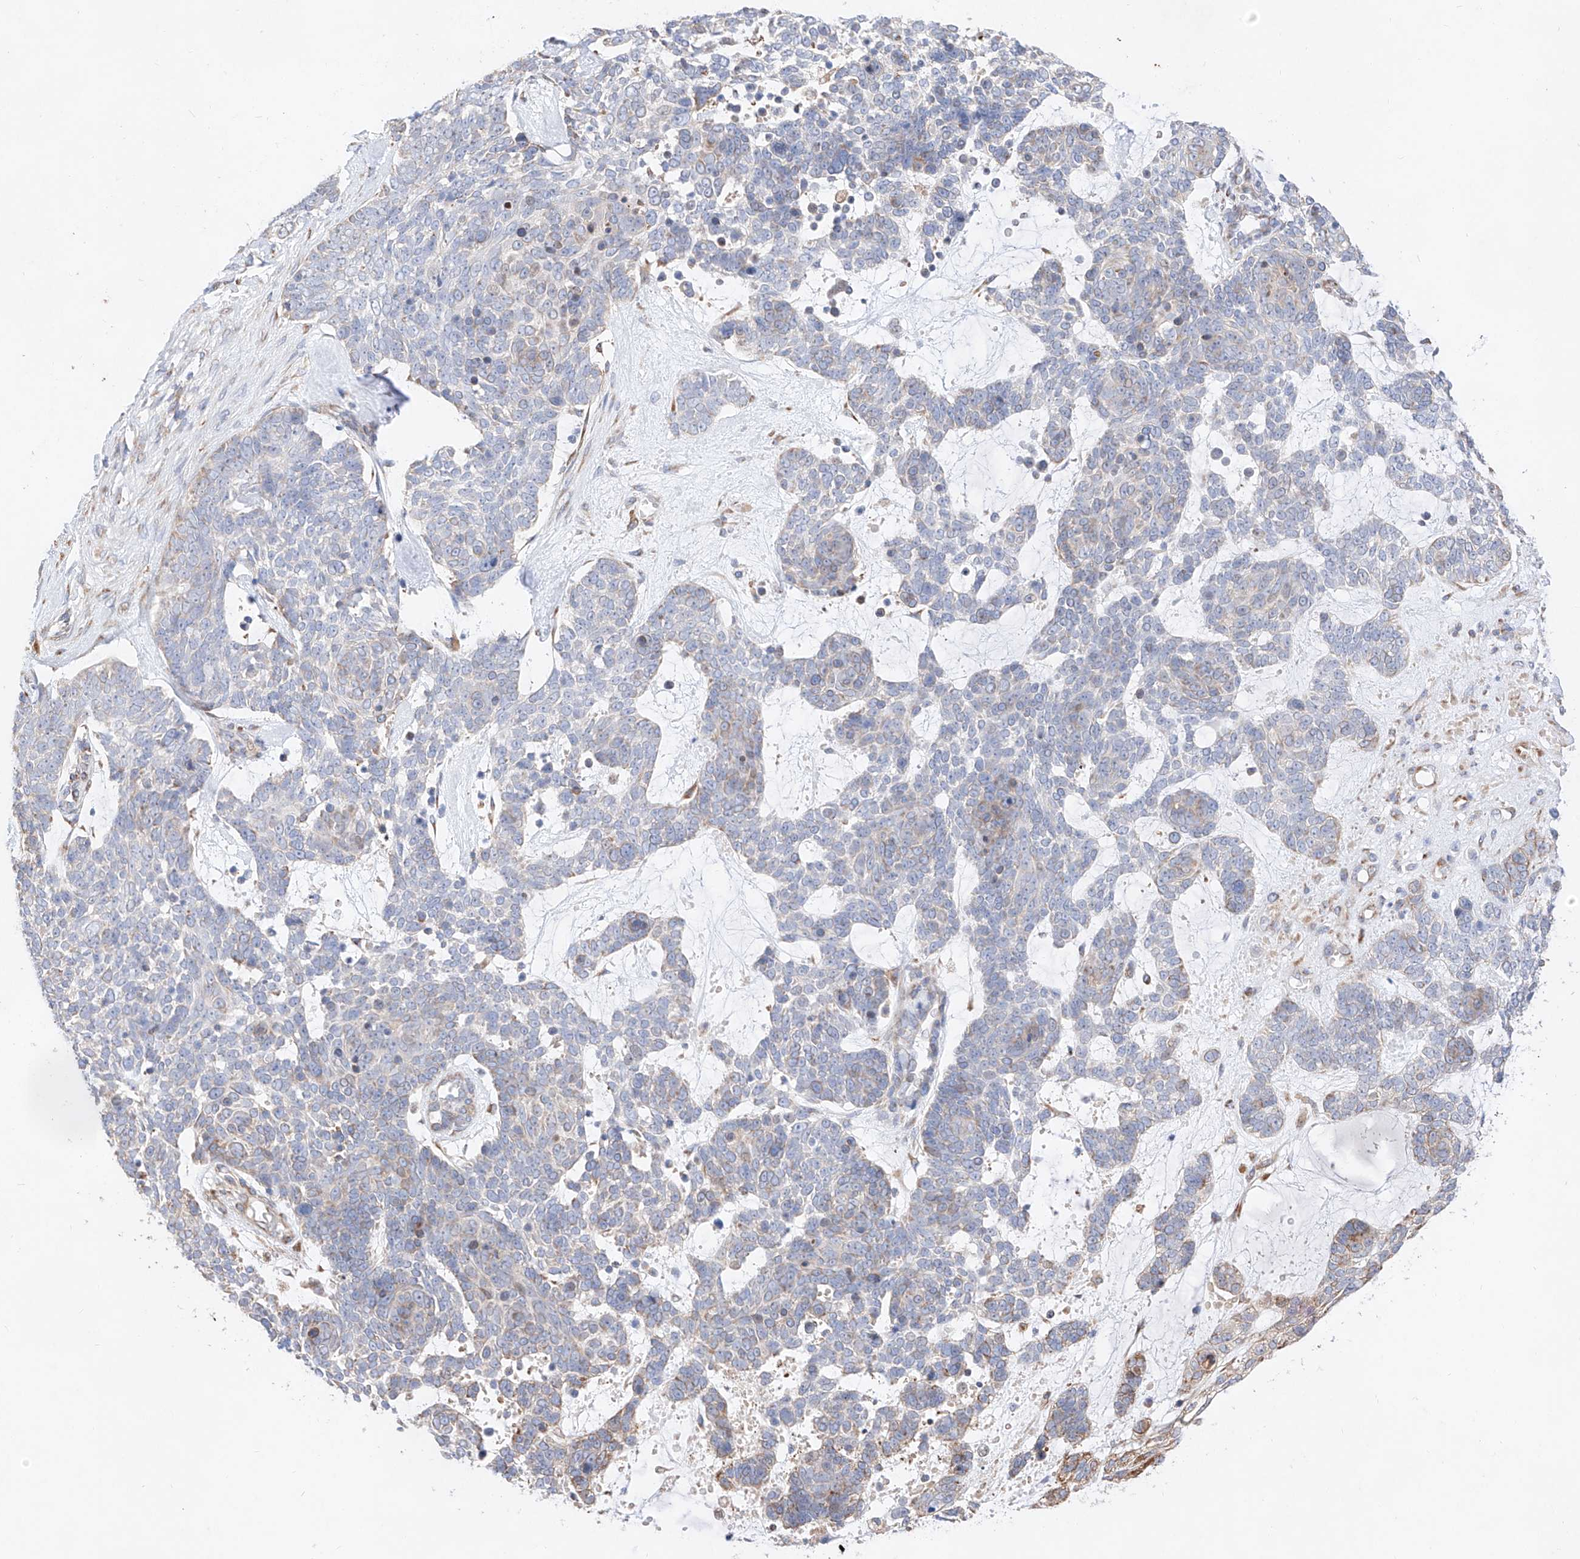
{"staining": {"intensity": "negative", "quantity": "none", "location": "none"}, "tissue": "skin cancer", "cell_type": "Tumor cells", "image_type": "cancer", "snomed": [{"axis": "morphology", "description": "Basal cell carcinoma"}, {"axis": "topography", "description": "Skin"}], "caption": "There is no significant expression in tumor cells of skin cancer (basal cell carcinoma).", "gene": "ATP9B", "patient": {"sex": "female", "age": 81}}